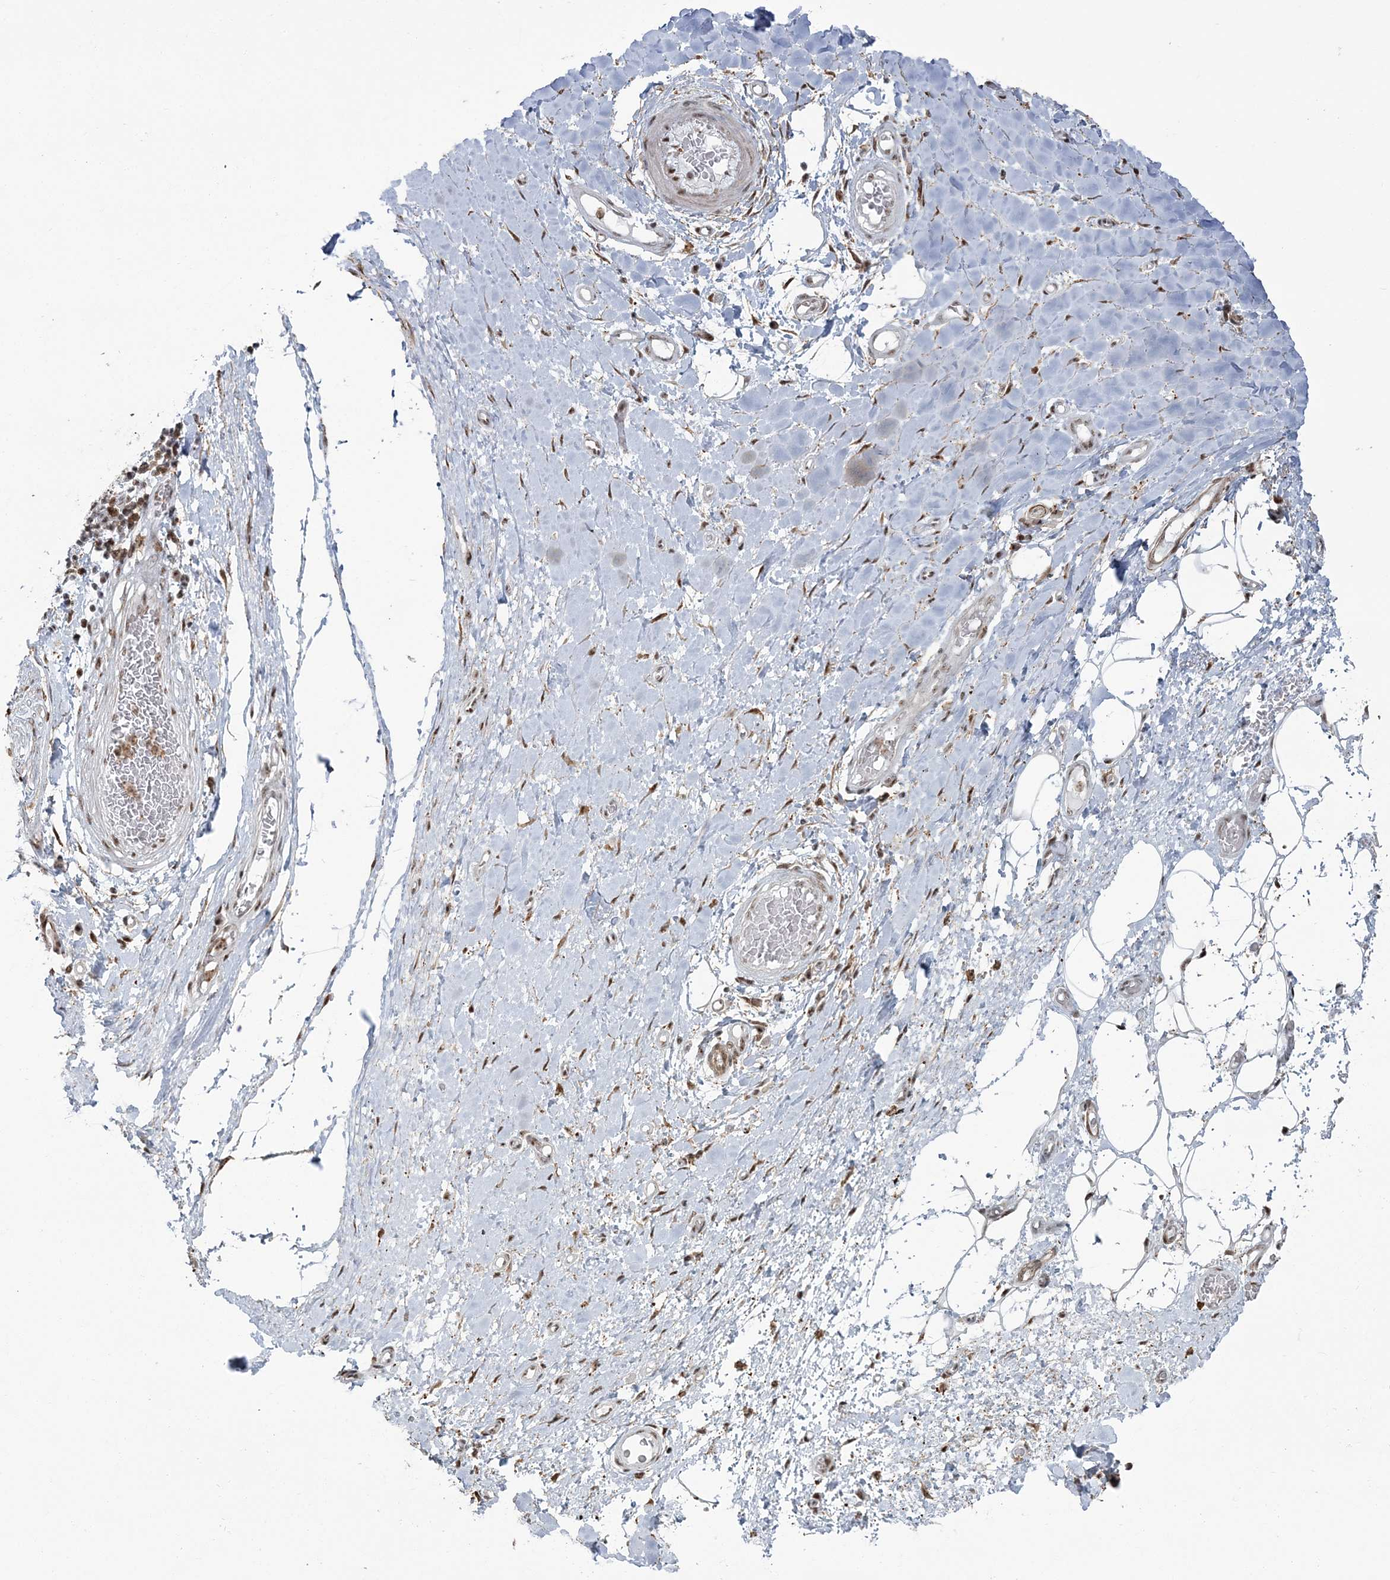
{"staining": {"intensity": "moderate", "quantity": ">75%", "location": "nuclear"}, "tissue": "adipose tissue", "cell_type": "Adipocytes", "image_type": "normal", "snomed": [{"axis": "morphology", "description": "Normal tissue, NOS"}, {"axis": "morphology", "description": "Adenocarcinoma, NOS"}, {"axis": "topography", "description": "Esophagus"}, {"axis": "topography", "description": "Stomach, upper"}, {"axis": "topography", "description": "Peripheral nerve tissue"}], "caption": "Immunohistochemistry (IHC) micrograph of benign adipose tissue: adipose tissue stained using immunohistochemistry shows medium levels of moderate protein expression localized specifically in the nuclear of adipocytes, appearing as a nuclear brown color.", "gene": "DDX46", "patient": {"sex": "male", "age": 62}}